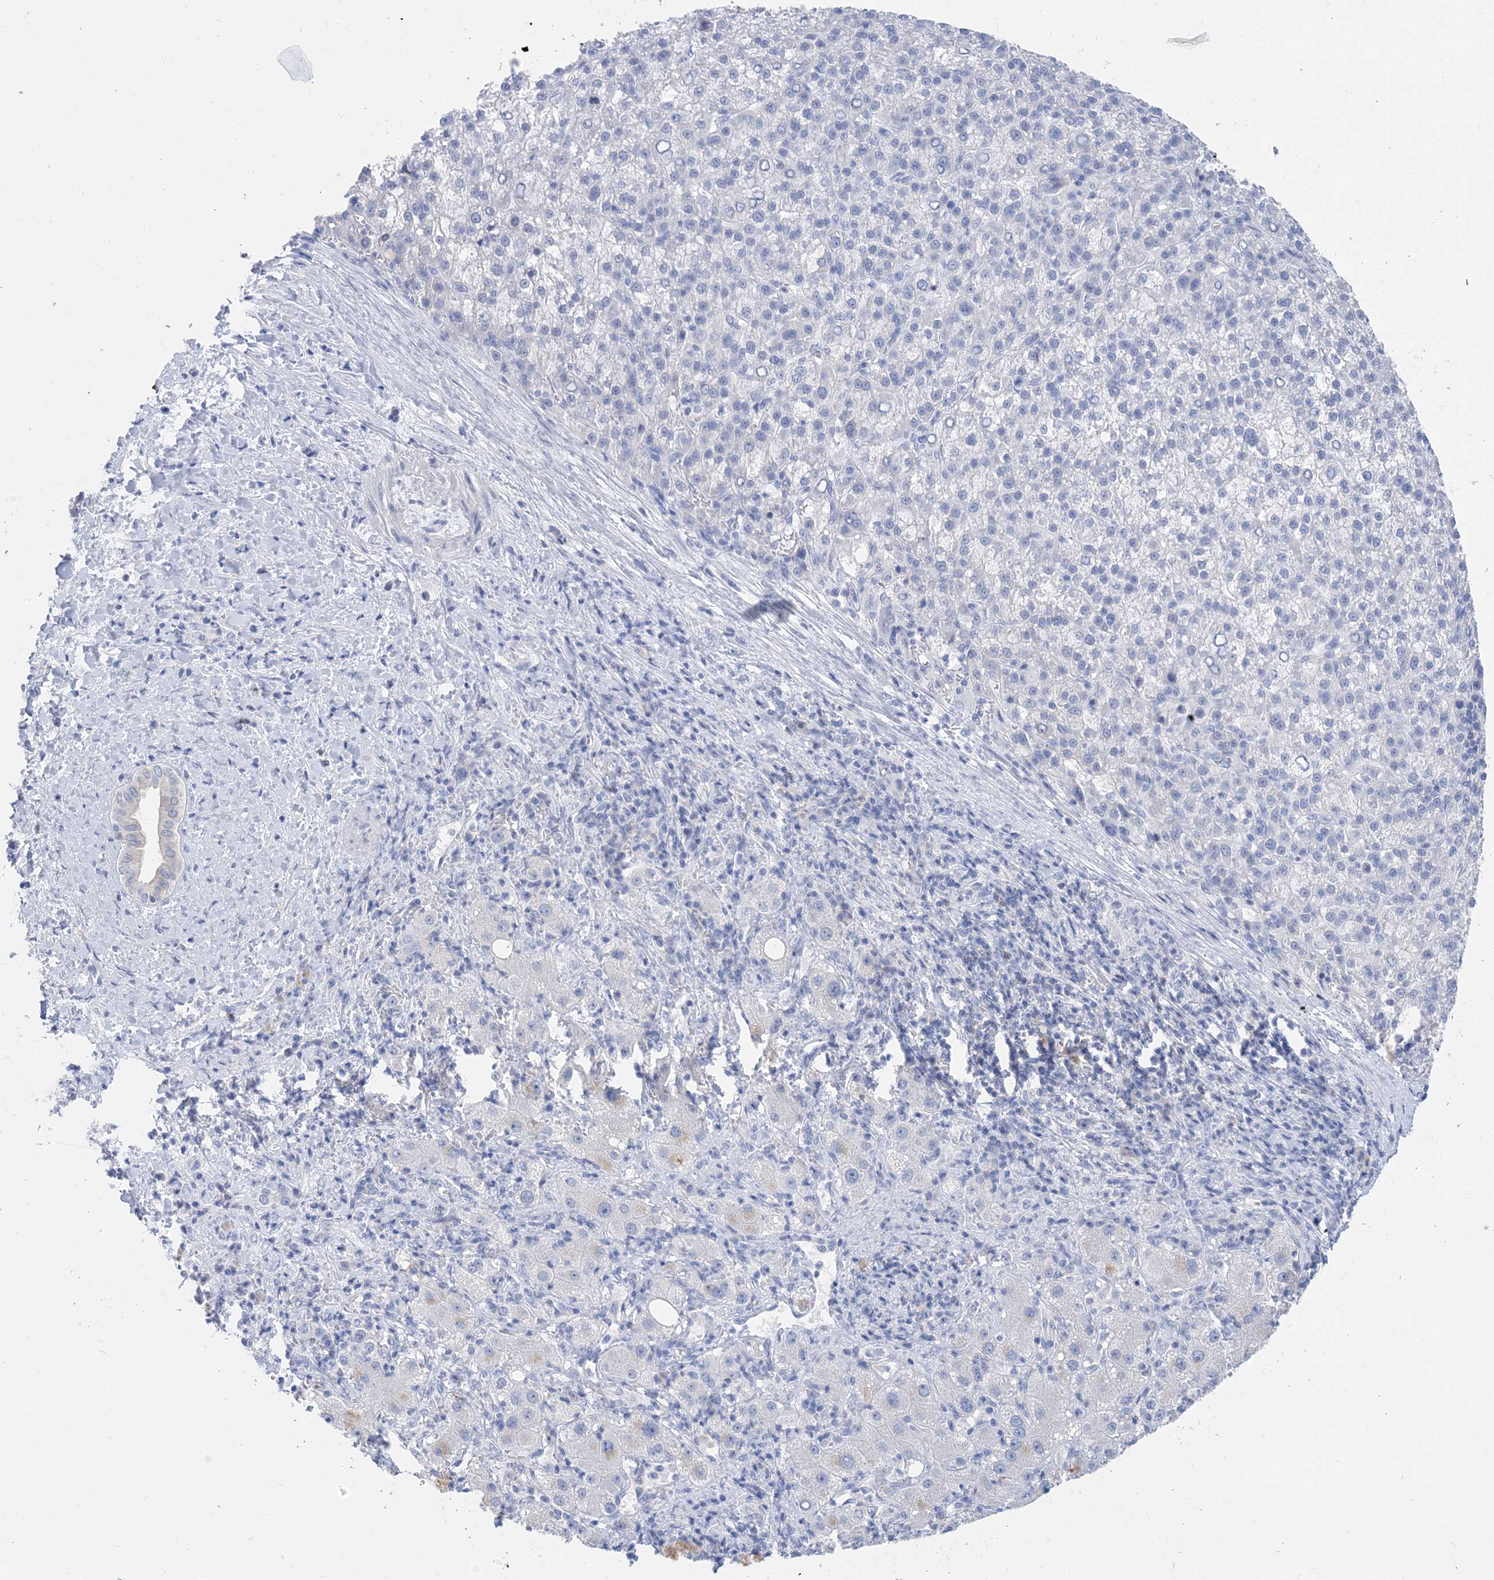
{"staining": {"intensity": "negative", "quantity": "none", "location": "none"}, "tissue": "liver cancer", "cell_type": "Tumor cells", "image_type": "cancer", "snomed": [{"axis": "morphology", "description": "Carcinoma, Hepatocellular, NOS"}, {"axis": "topography", "description": "Liver"}], "caption": "DAB immunohistochemical staining of liver cancer shows no significant positivity in tumor cells.", "gene": "SH3YL1", "patient": {"sex": "female", "age": 58}}